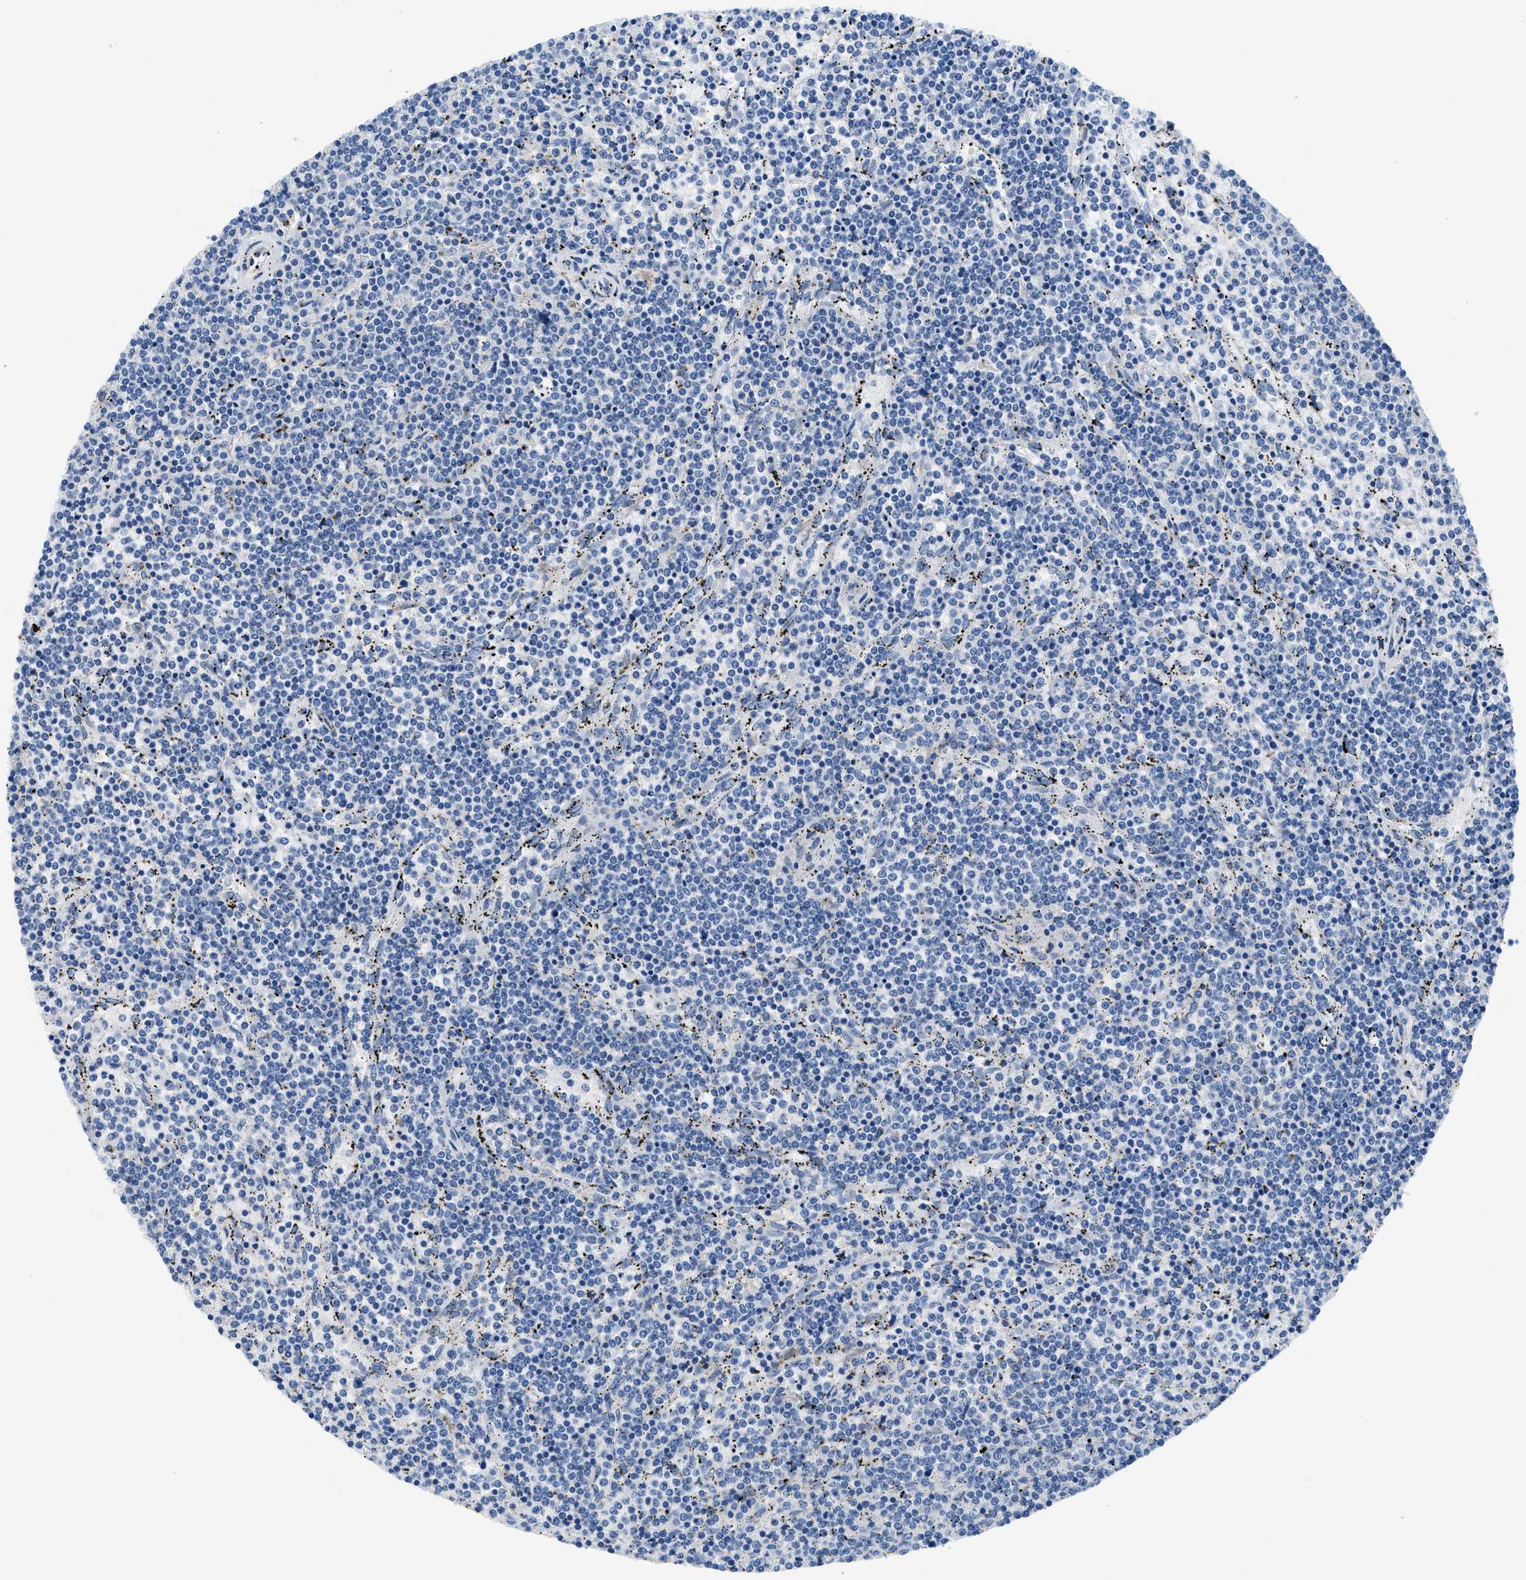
{"staining": {"intensity": "negative", "quantity": "none", "location": "none"}, "tissue": "lymphoma", "cell_type": "Tumor cells", "image_type": "cancer", "snomed": [{"axis": "morphology", "description": "Malignant lymphoma, non-Hodgkin's type, Low grade"}, {"axis": "topography", "description": "Spleen"}], "caption": "Human malignant lymphoma, non-Hodgkin's type (low-grade) stained for a protein using immunohistochemistry displays no expression in tumor cells.", "gene": "BNC2", "patient": {"sex": "female", "age": 50}}